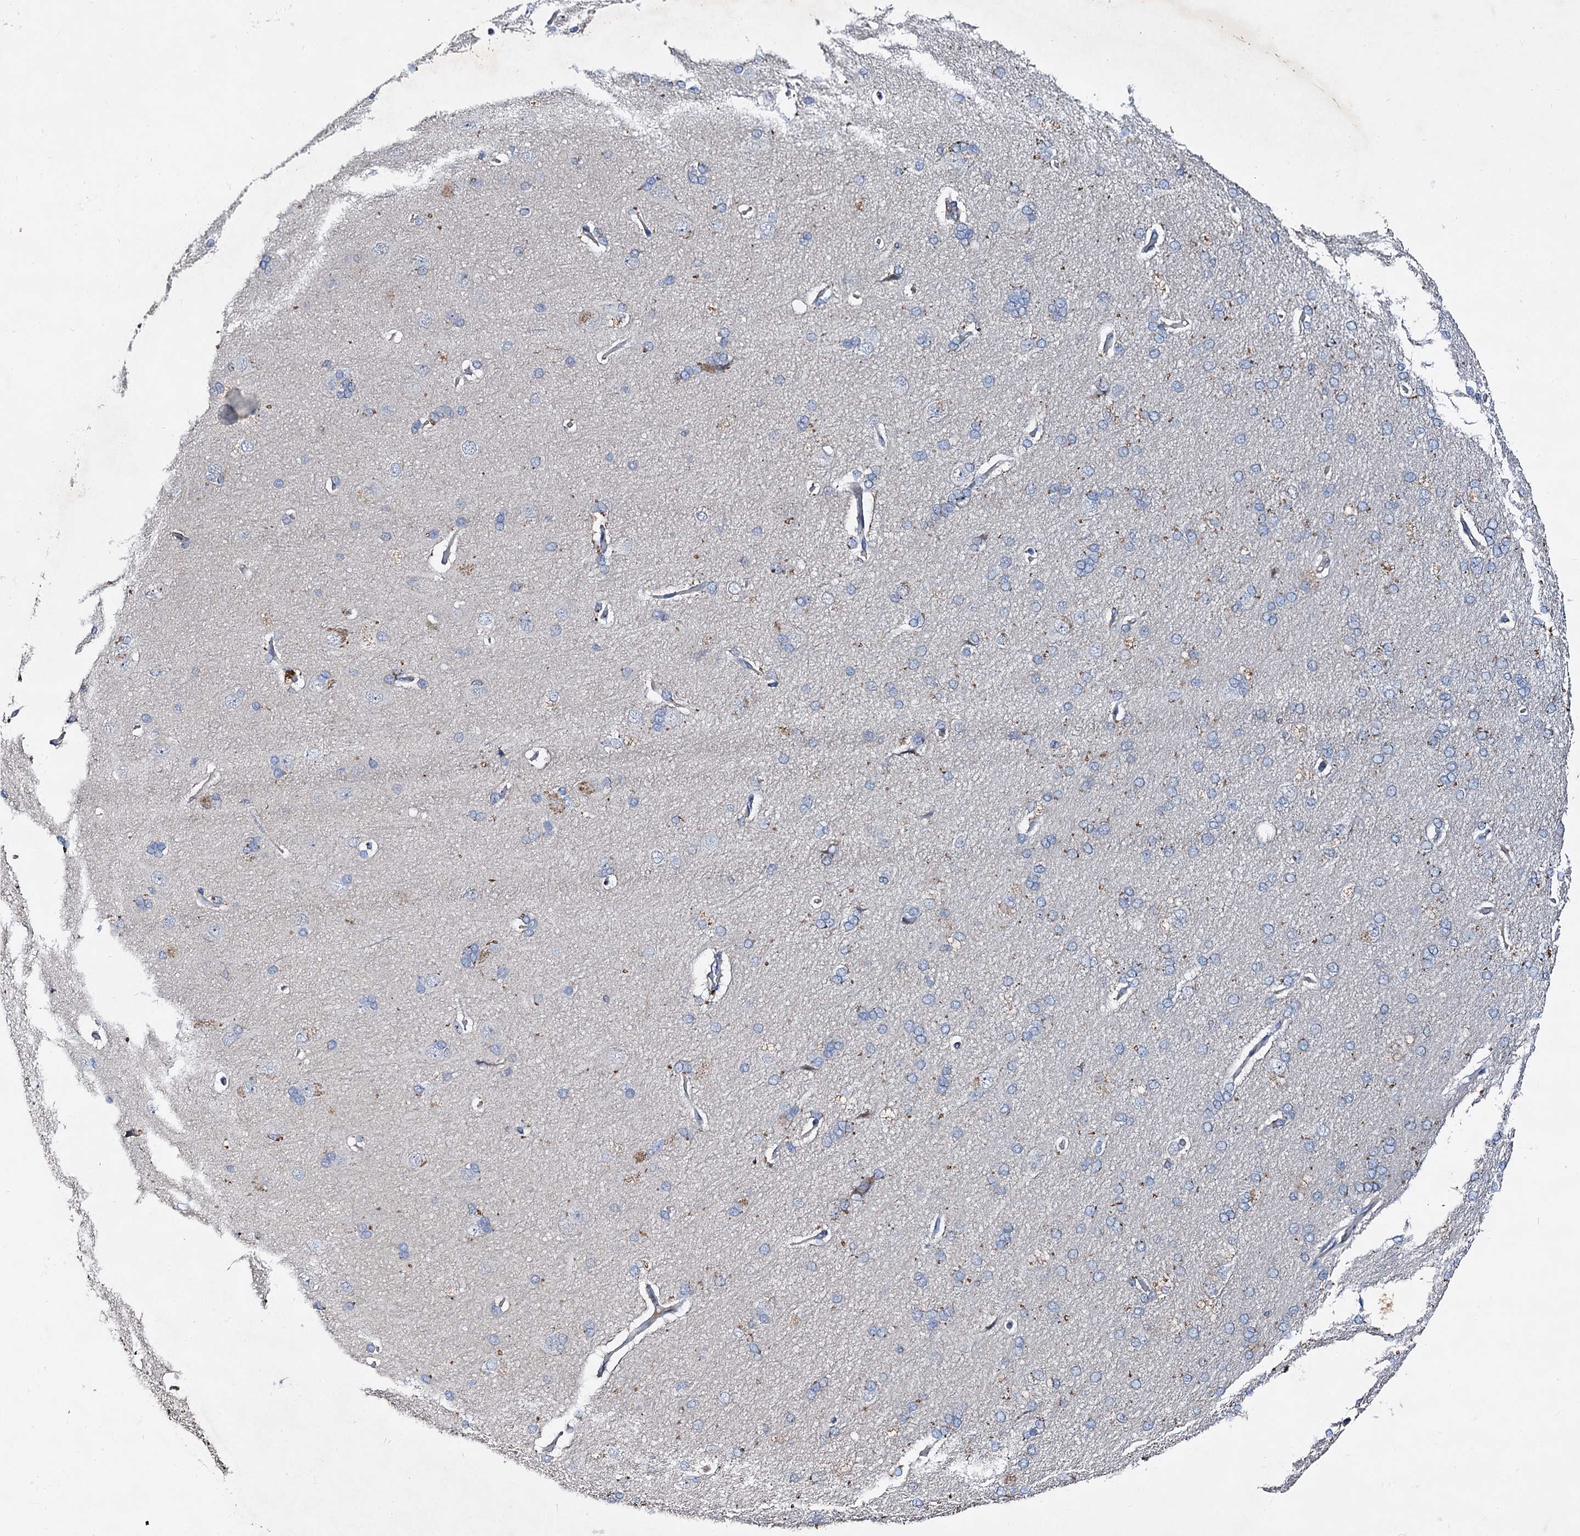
{"staining": {"intensity": "negative", "quantity": "none", "location": "none"}, "tissue": "cerebral cortex", "cell_type": "Endothelial cells", "image_type": "normal", "snomed": [{"axis": "morphology", "description": "Normal tissue, NOS"}, {"axis": "topography", "description": "Cerebral cortex"}], "caption": "The histopathology image shows no staining of endothelial cells in normal cerebral cortex.", "gene": "HVCN1", "patient": {"sex": "male", "age": 62}}